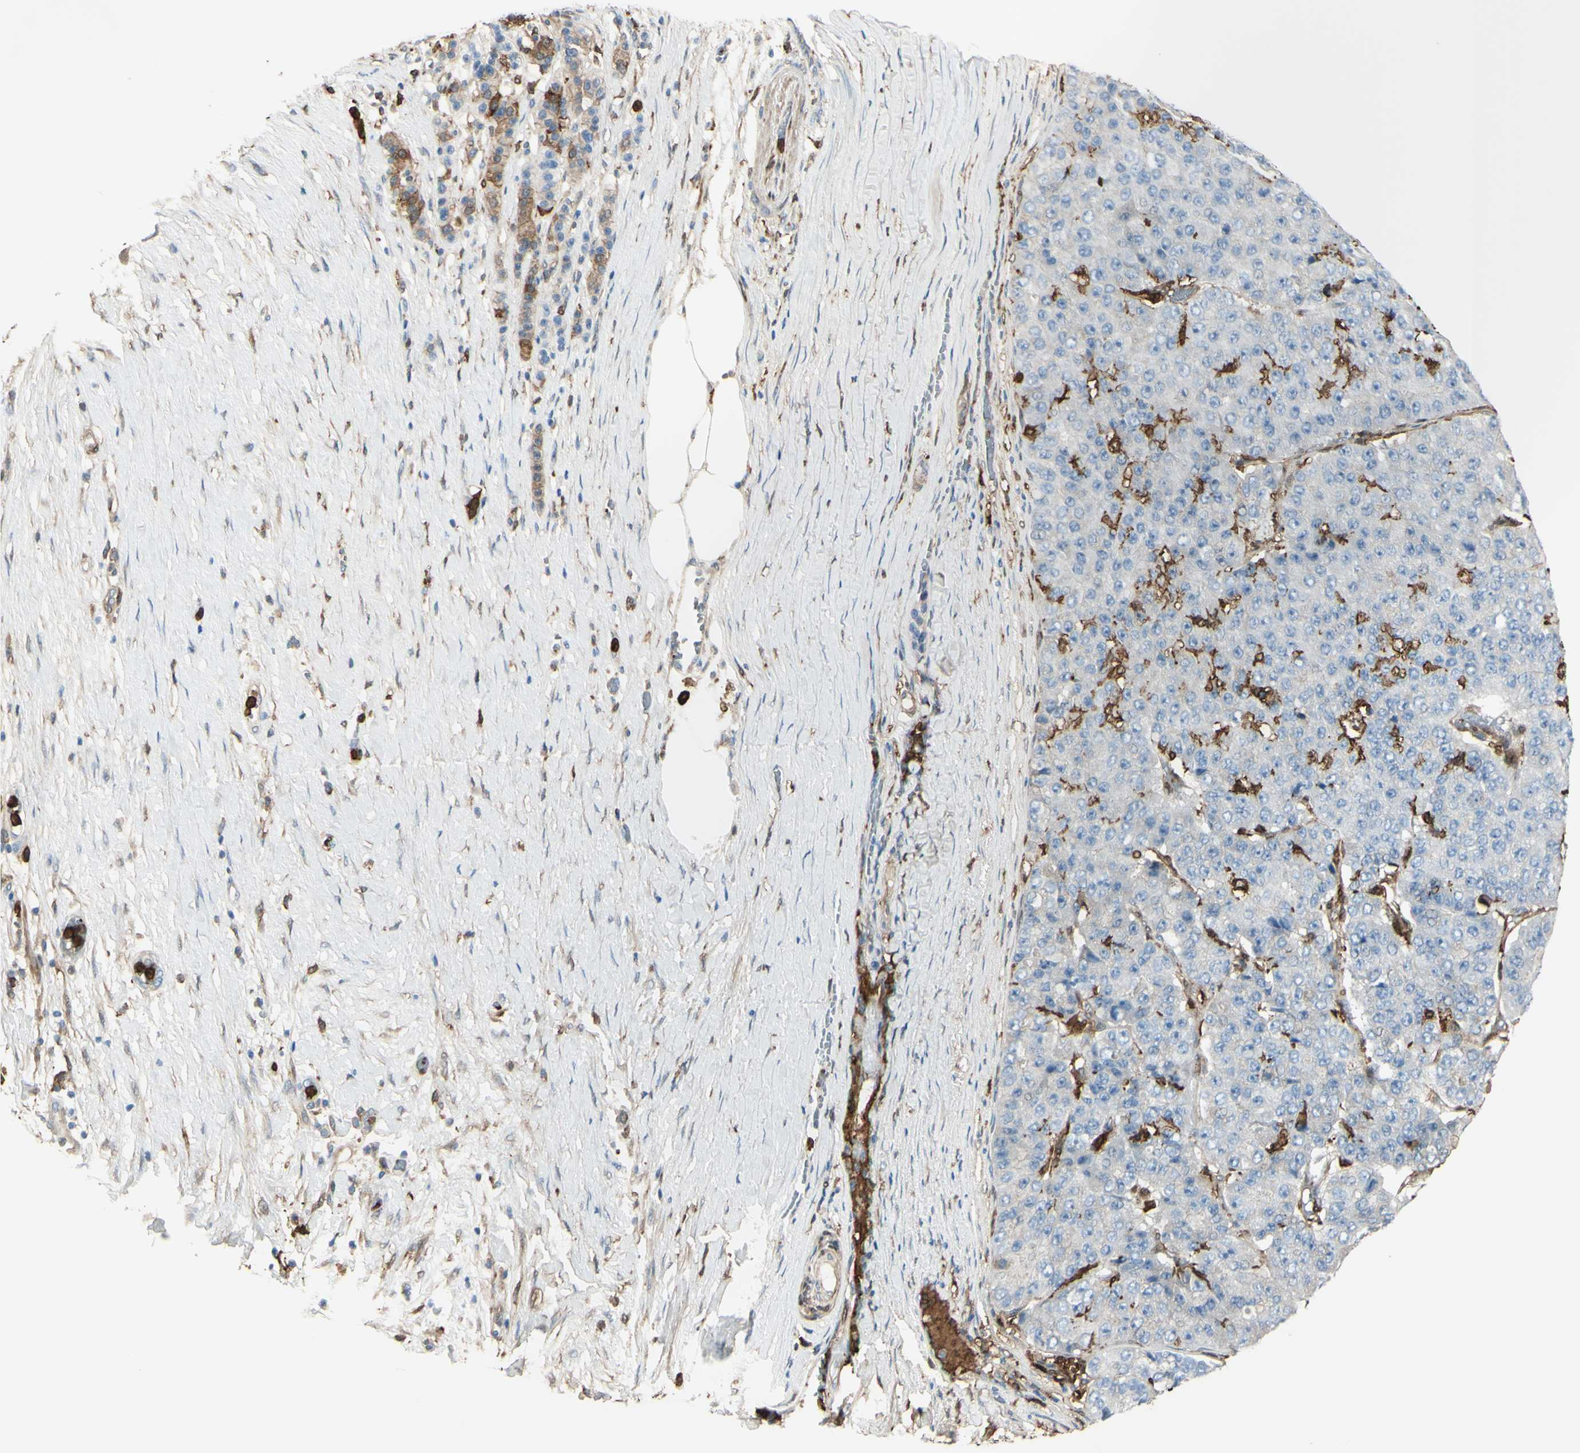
{"staining": {"intensity": "negative", "quantity": "none", "location": "none"}, "tissue": "pancreatic cancer", "cell_type": "Tumor cells", "image_type": "cancer", "snomed": [{"axis": "morphology", "description": "Adenocarcinoma, NOS"}, {"axis": "topography", "description": "Pancreas"}], "caption": "Protein analysis of pancreatic cancer reveals no significant positivity in tumor cells. (Immunohistochemistry, brightfield microscopy, high magnification).", "gene": "GSN", "patient": {"sex": "male", "age": 50}}